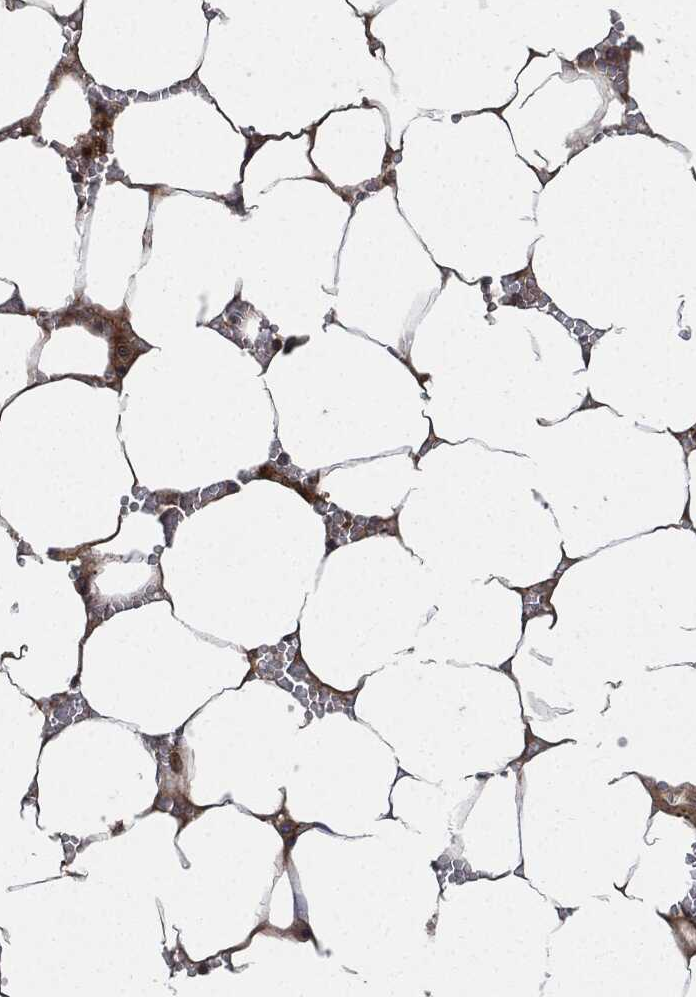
{"staining": {"intensity": "moderate", "quantity": "25%-75%", "location": "cytoplasmic/membranous"}, "tissue": "bone marrow", "cell_type": "Hematopoietic cells", "image_type": "normal", "snomed": [{"axis": "morphology", "description": "Normal tissue, NOS"}, {"axis": "topography", "description": "Bone marrow"}], "caption": "High-magnification brightfield microscopy of unremarkable bone marrow stained with DAB (3,3'-diaminobenzidine) (brown) and counterstained with hematoxylin (blue). hematopoietic cells exhibit moderate cytoplasmic/membranous expression is appreciated in about25%-75% of cells.", "gene": "XPNPEP1", "patient": {"sex": "female", "age": 64}}